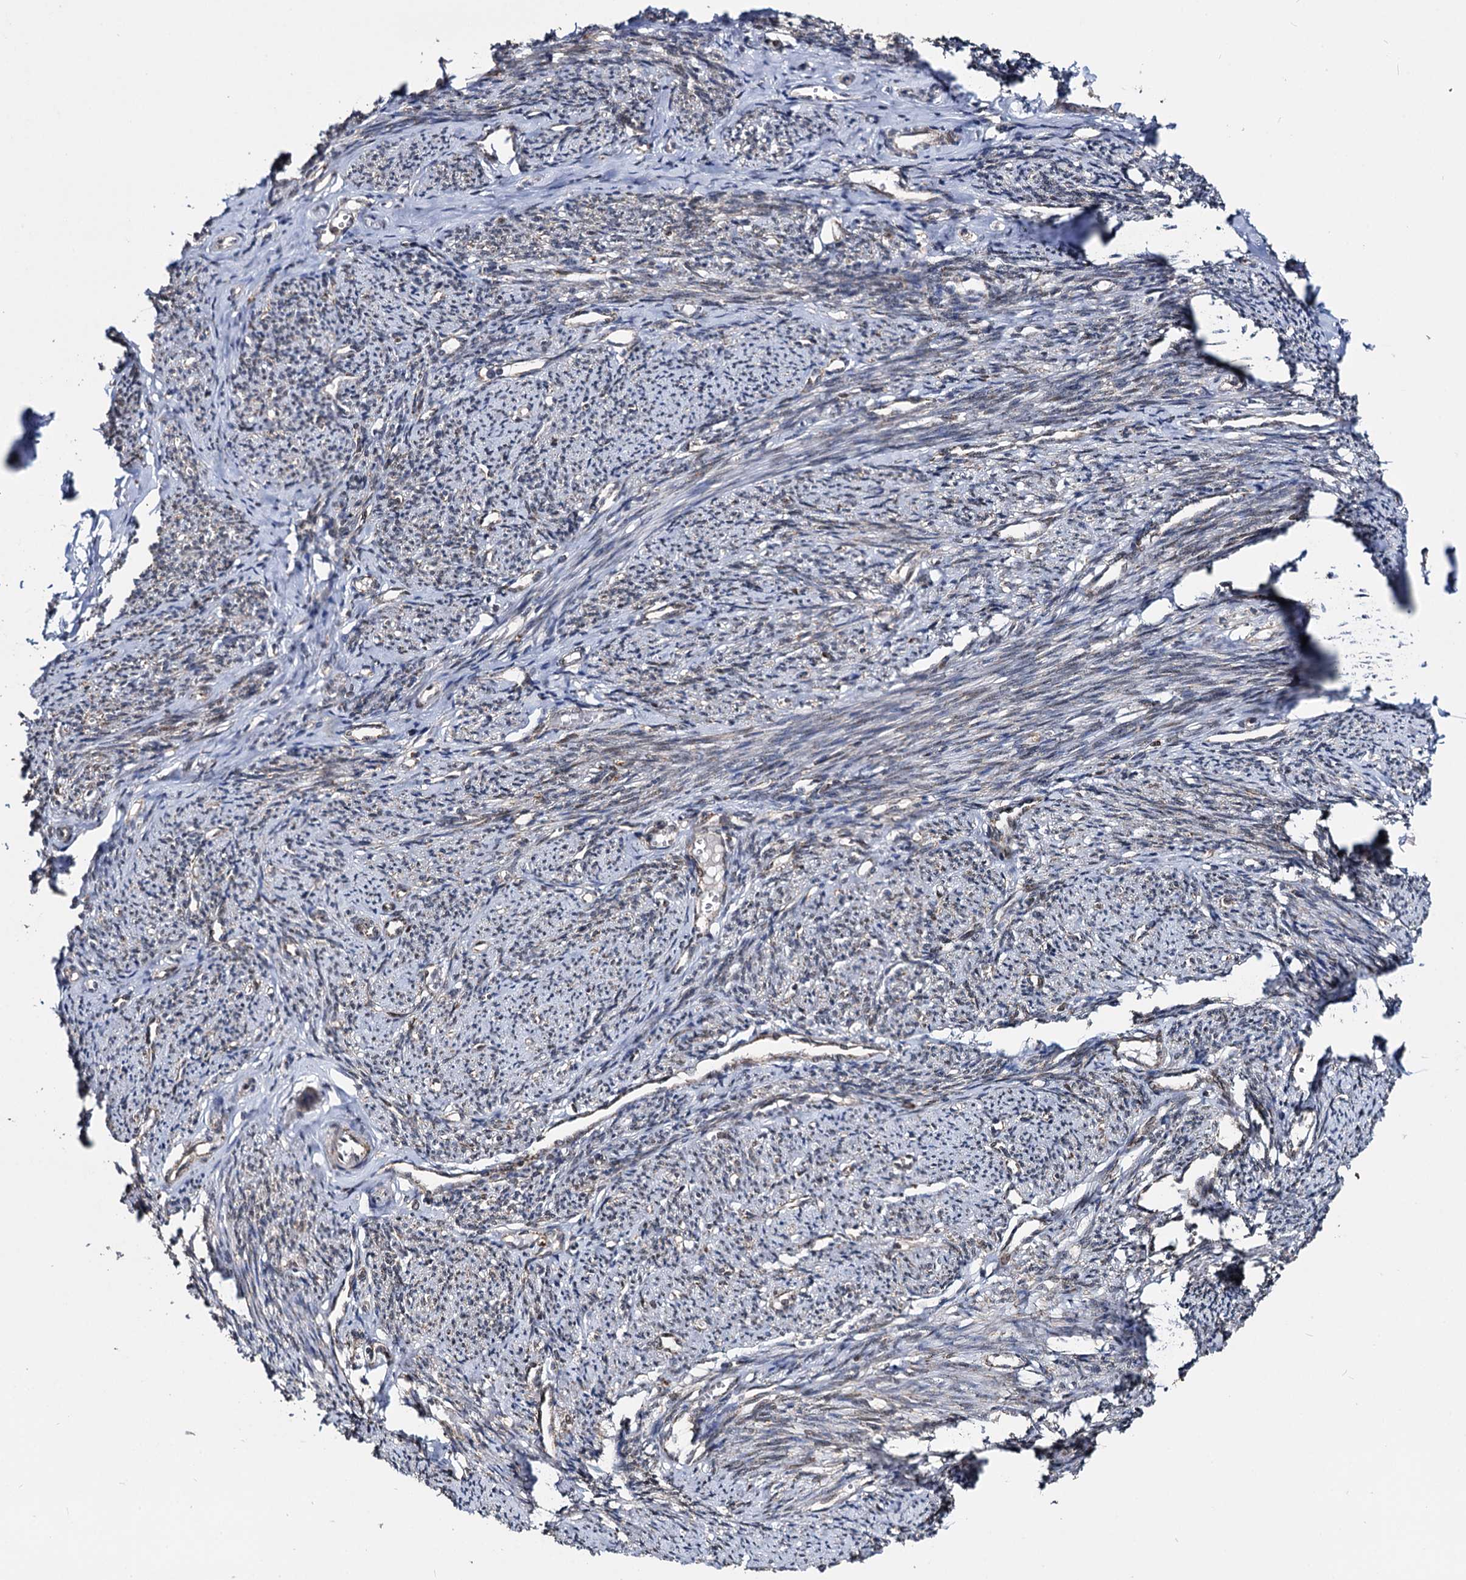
{"staining": {"intensity": "moderate", "quantity": "25%-75%", "location": "cytoplasmic/membranous"}, "tissue": "smooth muscle", "cell_type": "Smooth muscle cells", "image_type": "normal", "snomed": [{"axis": "morphology", "description": "Normal tissue, NOS"}, {"axis": "topography", "description": "Smooth muscle"}, {"axis": "topography", "description": "Uterus"}], "caption": "Moderate cytoplasmic/membranous protein expression is identified in approximately 25%-75% of smooth muscle cells in smooth muscle. (DAB (3,3'-diaminobenzidine) = brown stain, brightfield microscopy at high magnification).", "gene": "CEP76", "patient": {"sex": "female", "age": 59}}